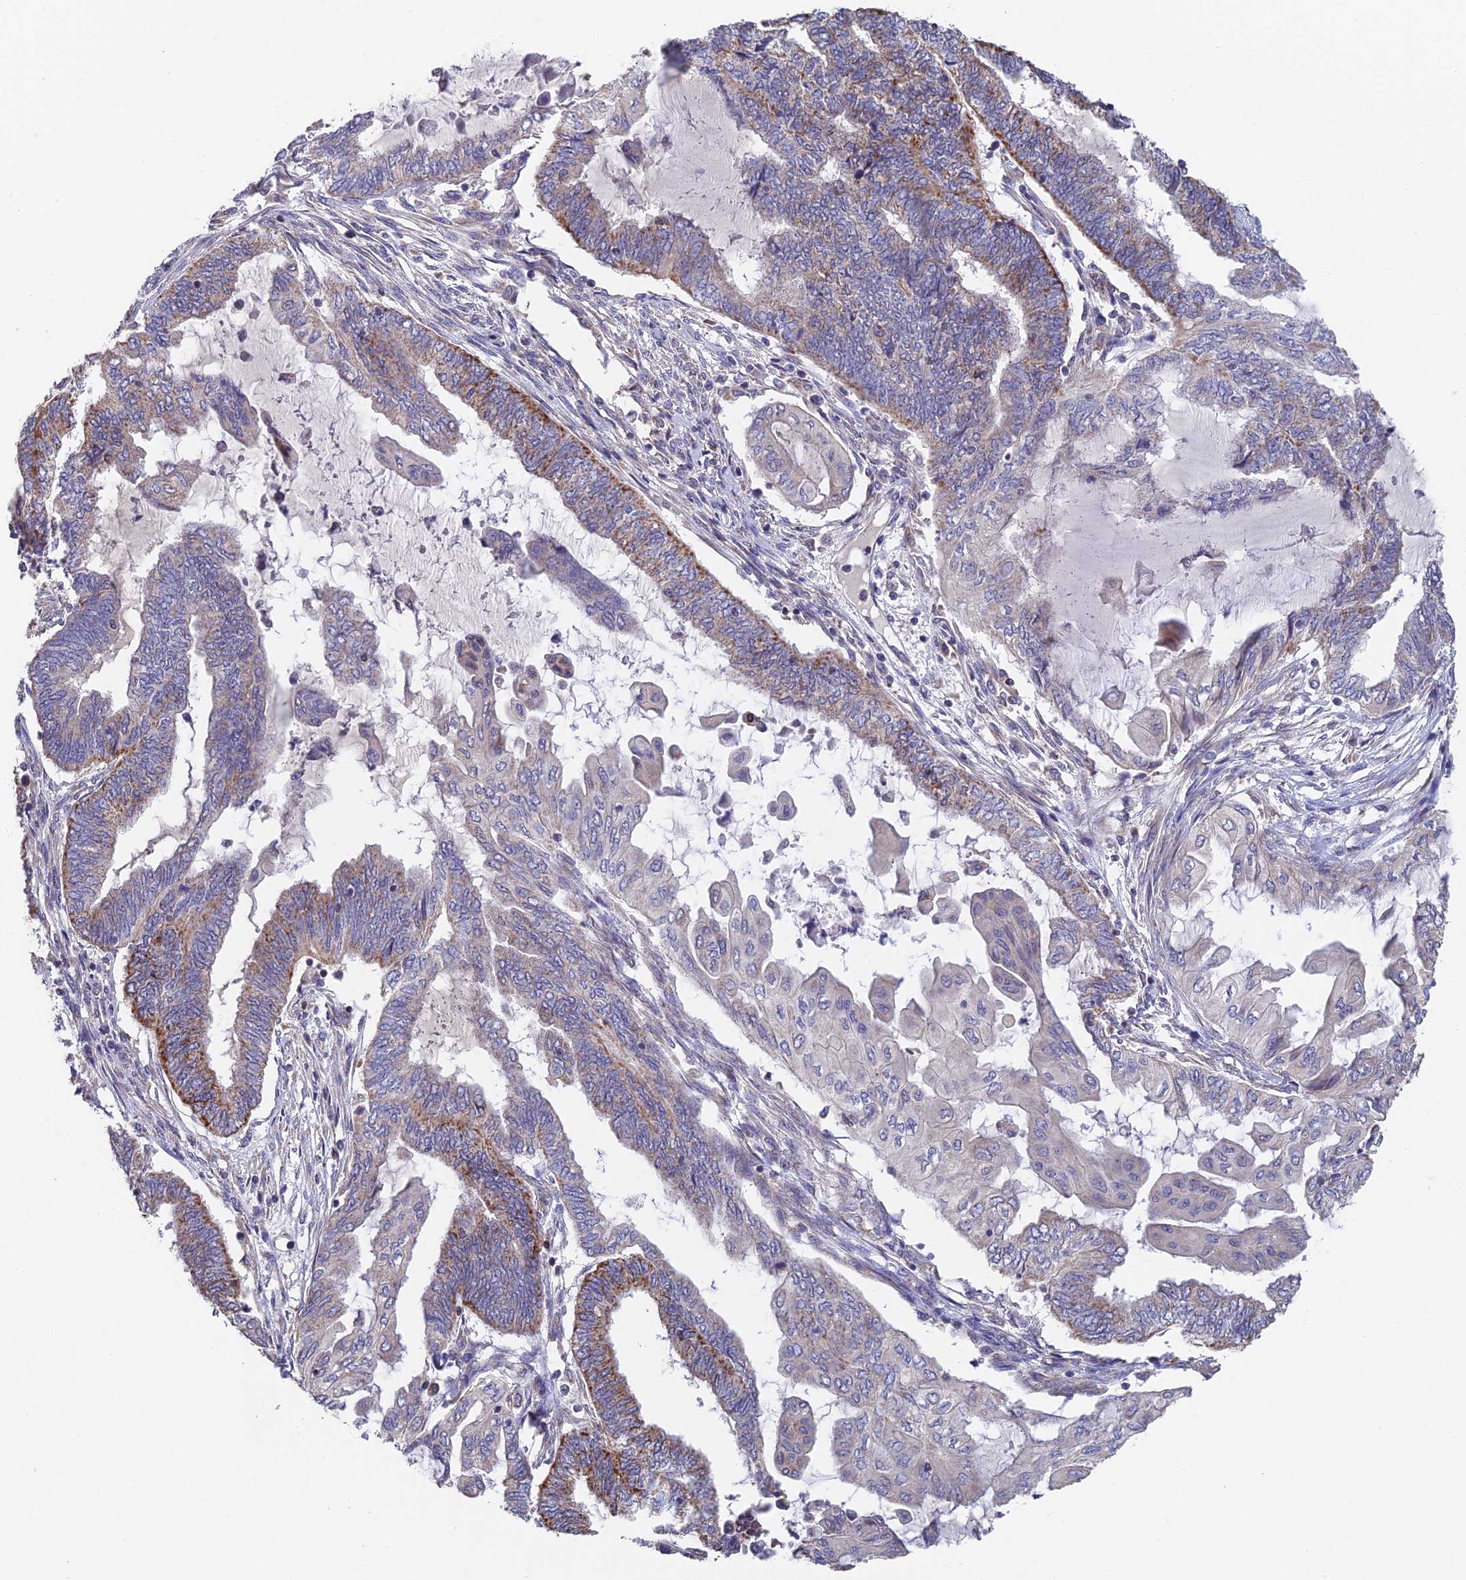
{"staining": {"intensity": "moderate", "quantity": "<25%", "location": "cytoplasmic/membranous"}, "tissue": "endometrial cancer", "cell_type": "Tumor cells", "image_type": "cancer", "snomed": [{"axis": "morphology", "description": "Adenocarcinoma, NOS"}, {"axis": "topography", "description": "Uterus"}, {"axis": "topography", "description": "Endometrium"}], "caption": "A low amount of moderate cytoplasmic/membranous staining is identified in approximately <25% of tumor cells in endometrial adenocarcinoma tissue.", "gene": "ECSIT", "patient": {"sex": "female", "age": 70}}